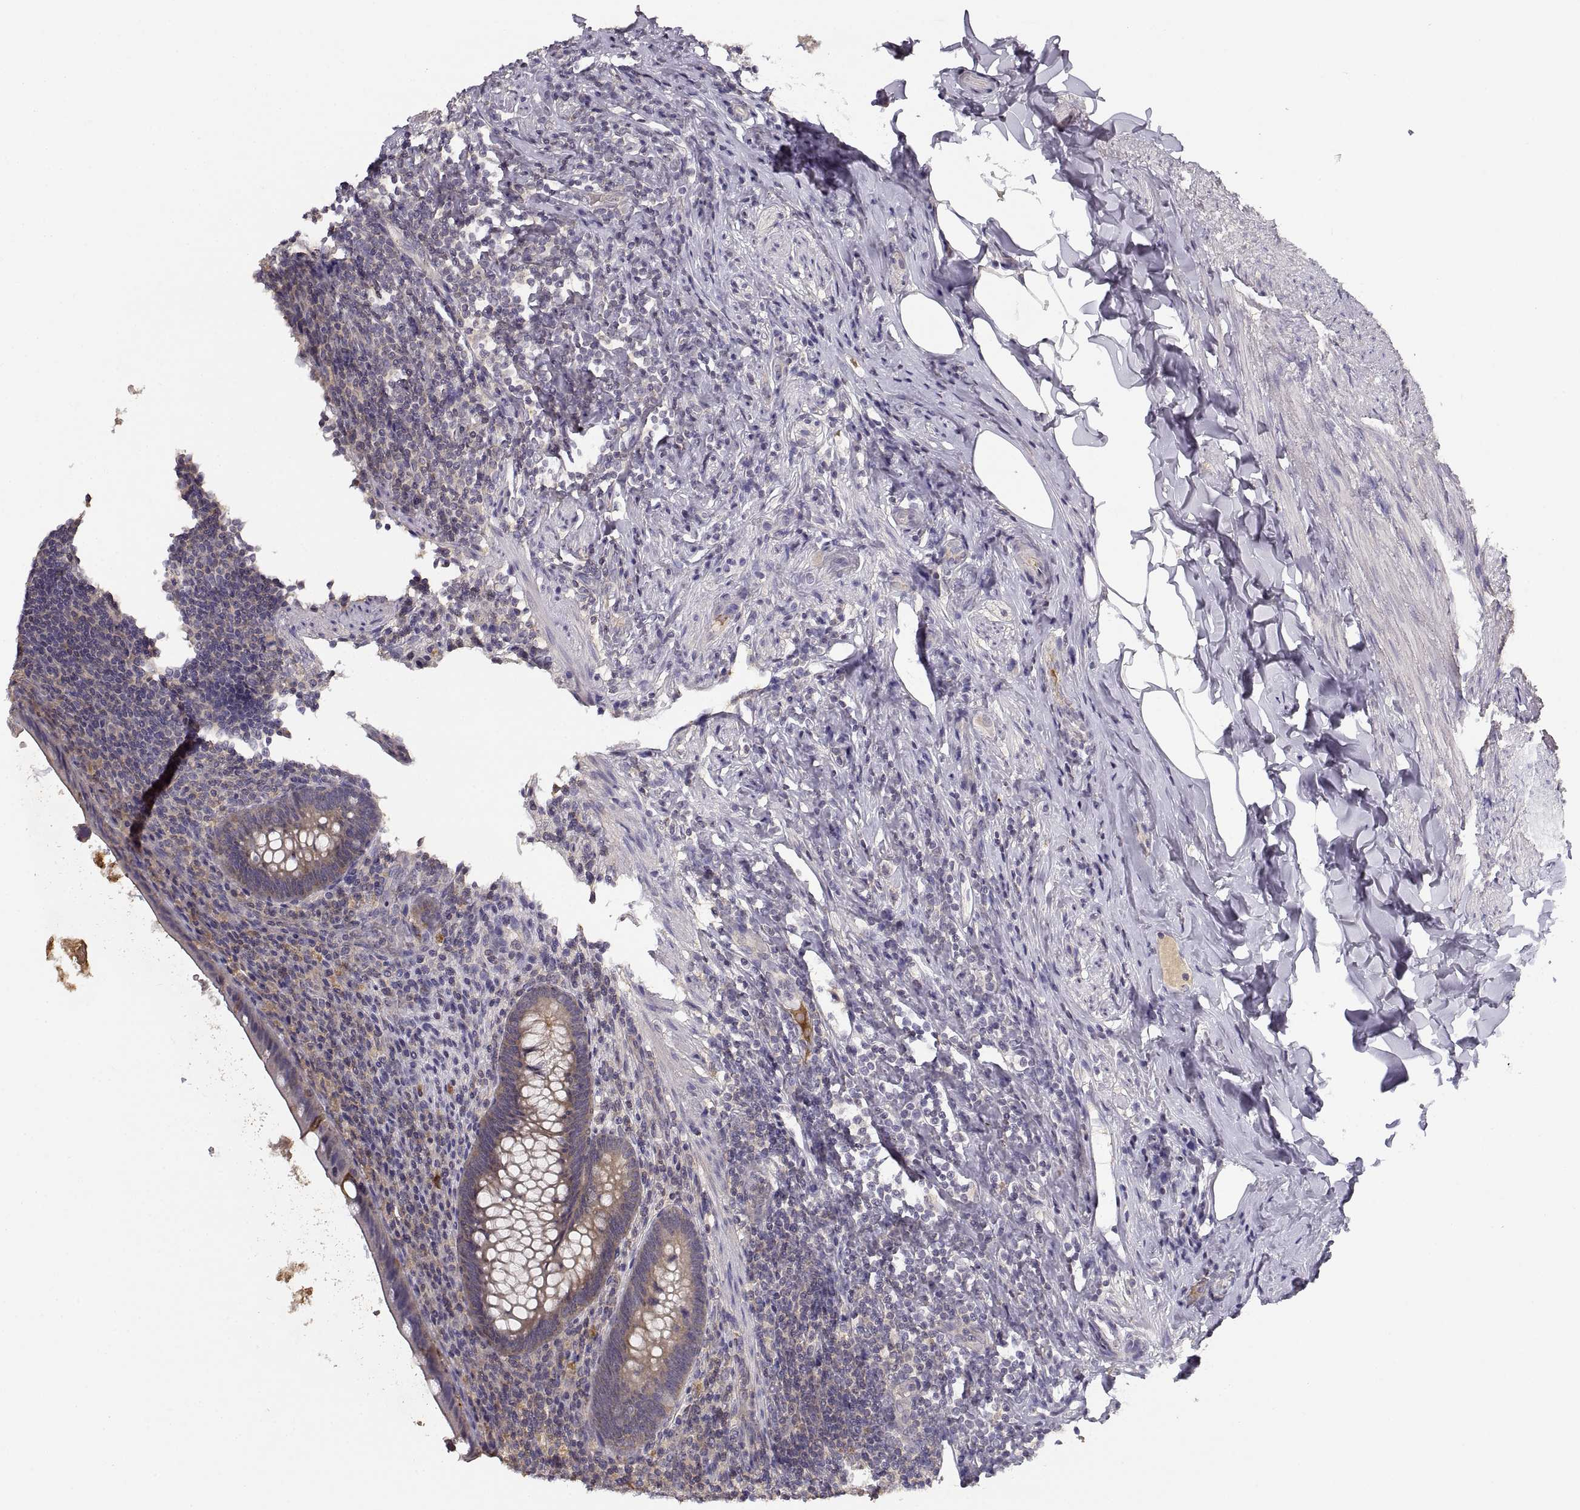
{"staining": {"intensity": "weak", "quantity": "25%-75%", "location": "cytoplasmic/membranous"}, "tissue": "appendix", "cell_type": "Glandular cells", "image_type": "normal", "snomed": [{"axis": "morphology", "description": "Normal tissue, NOS"}, {"axis": "topography", "description": "Appendix"}], "caption": "Appendix stained for a protein shows weak cytoplasmic/membranous positivity in glandular cells.", "gene": "NMNAT2", "patient": {"sex": "male", "age": 47}}